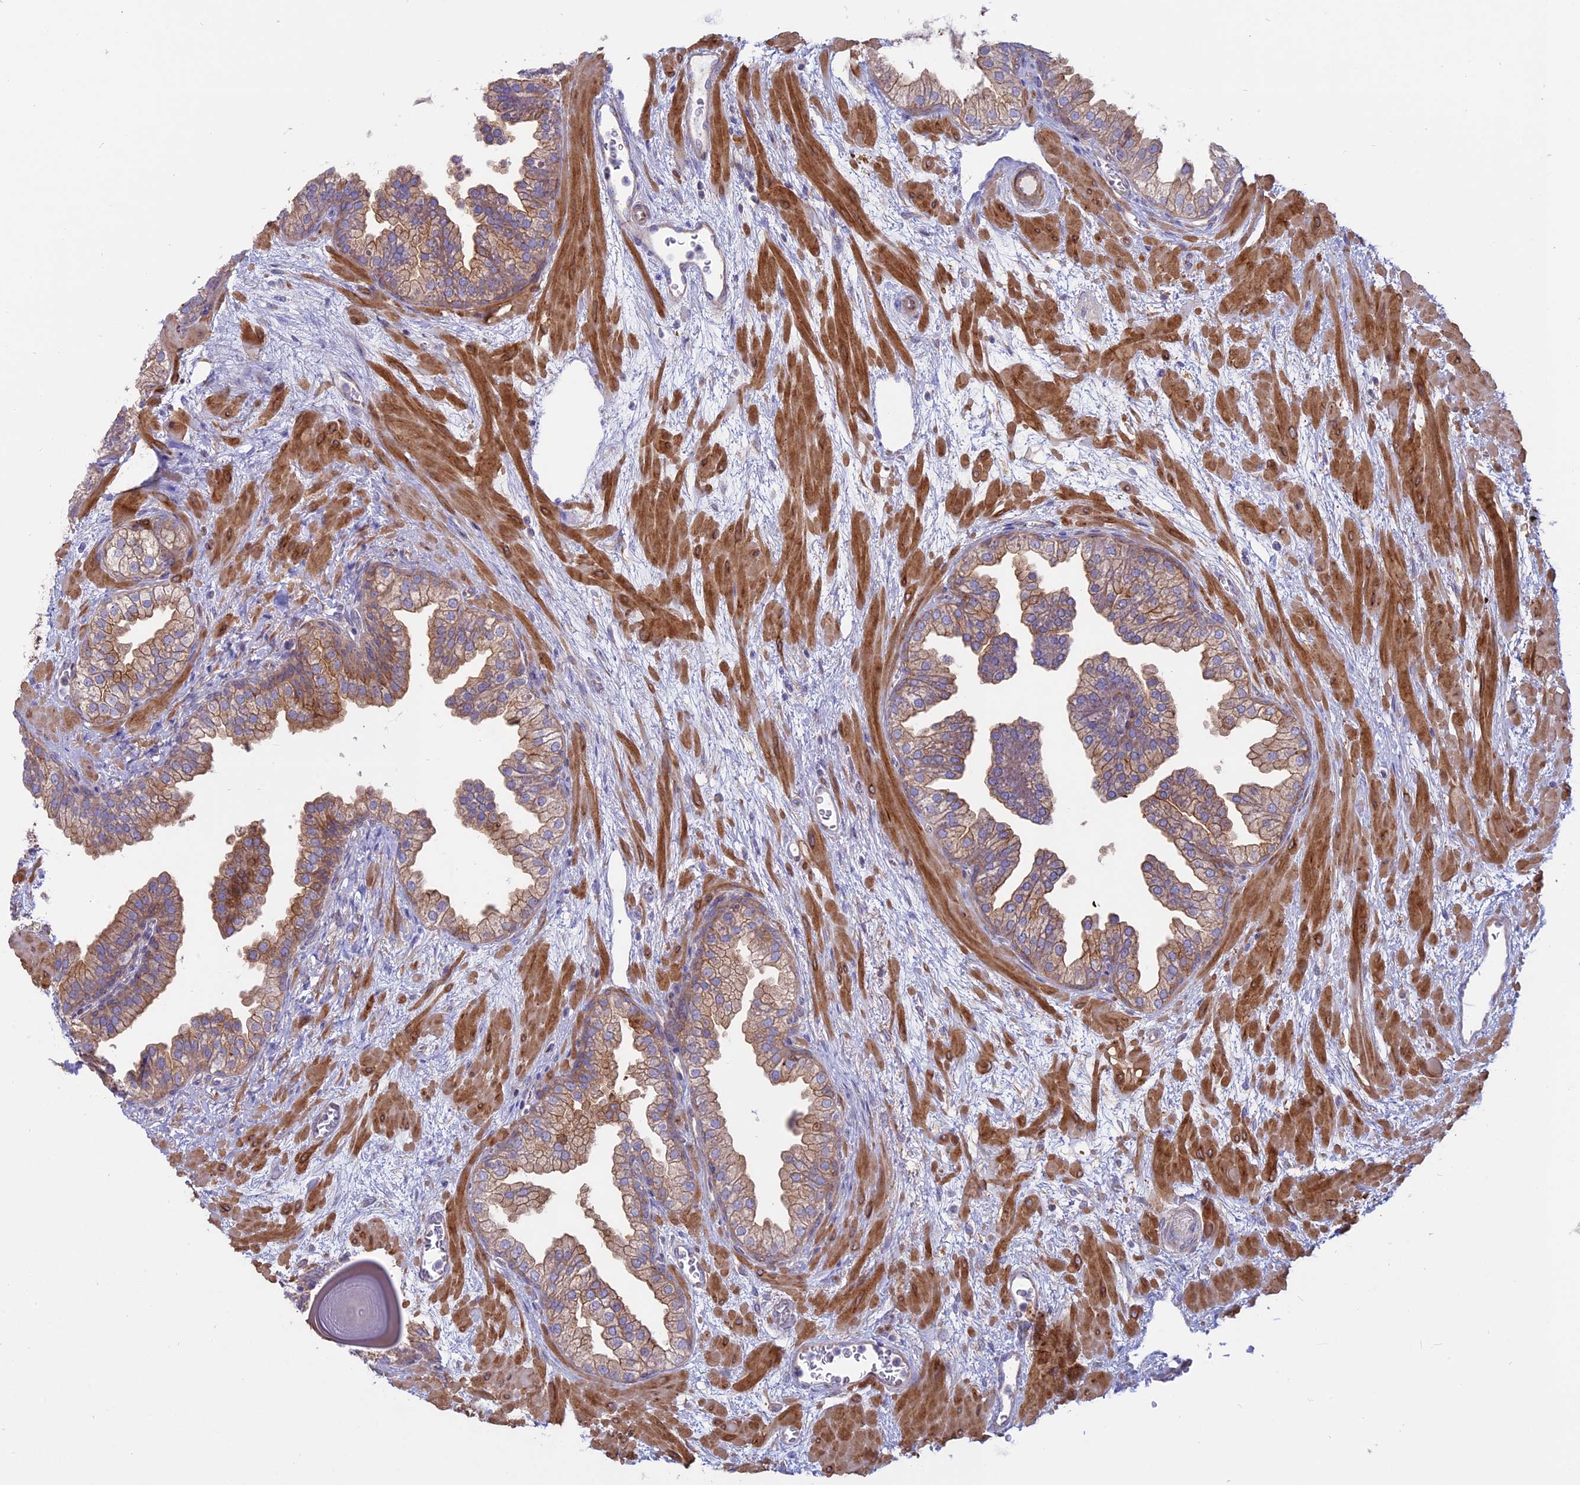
{"staining": {"intensity": "moderate", "quantity": "25%-75%", "location": "cytoplasmic/membranous"}, "tissue": "prostate", "cell_type": "Glandular cells", "image_type": "normal", "snomed": [{"axis": "morphology", "description": "Normal tissue, NOS"}, {"axis": "topography", "description": "Prostate"}], "caption": "Brown immunohistochemical staining in benign prostate demonstrates moderate cytoplasmic/membranous expression in about 25%-75% of glandular cells. (Stains: DAB (3,3'-diaminobenzidine) in brown, nuclei in blue, Microscopy: brightfield microscopy at high magnification).", "gene": "MYO5B", "patient": {"sex": "male", "age": 48}}